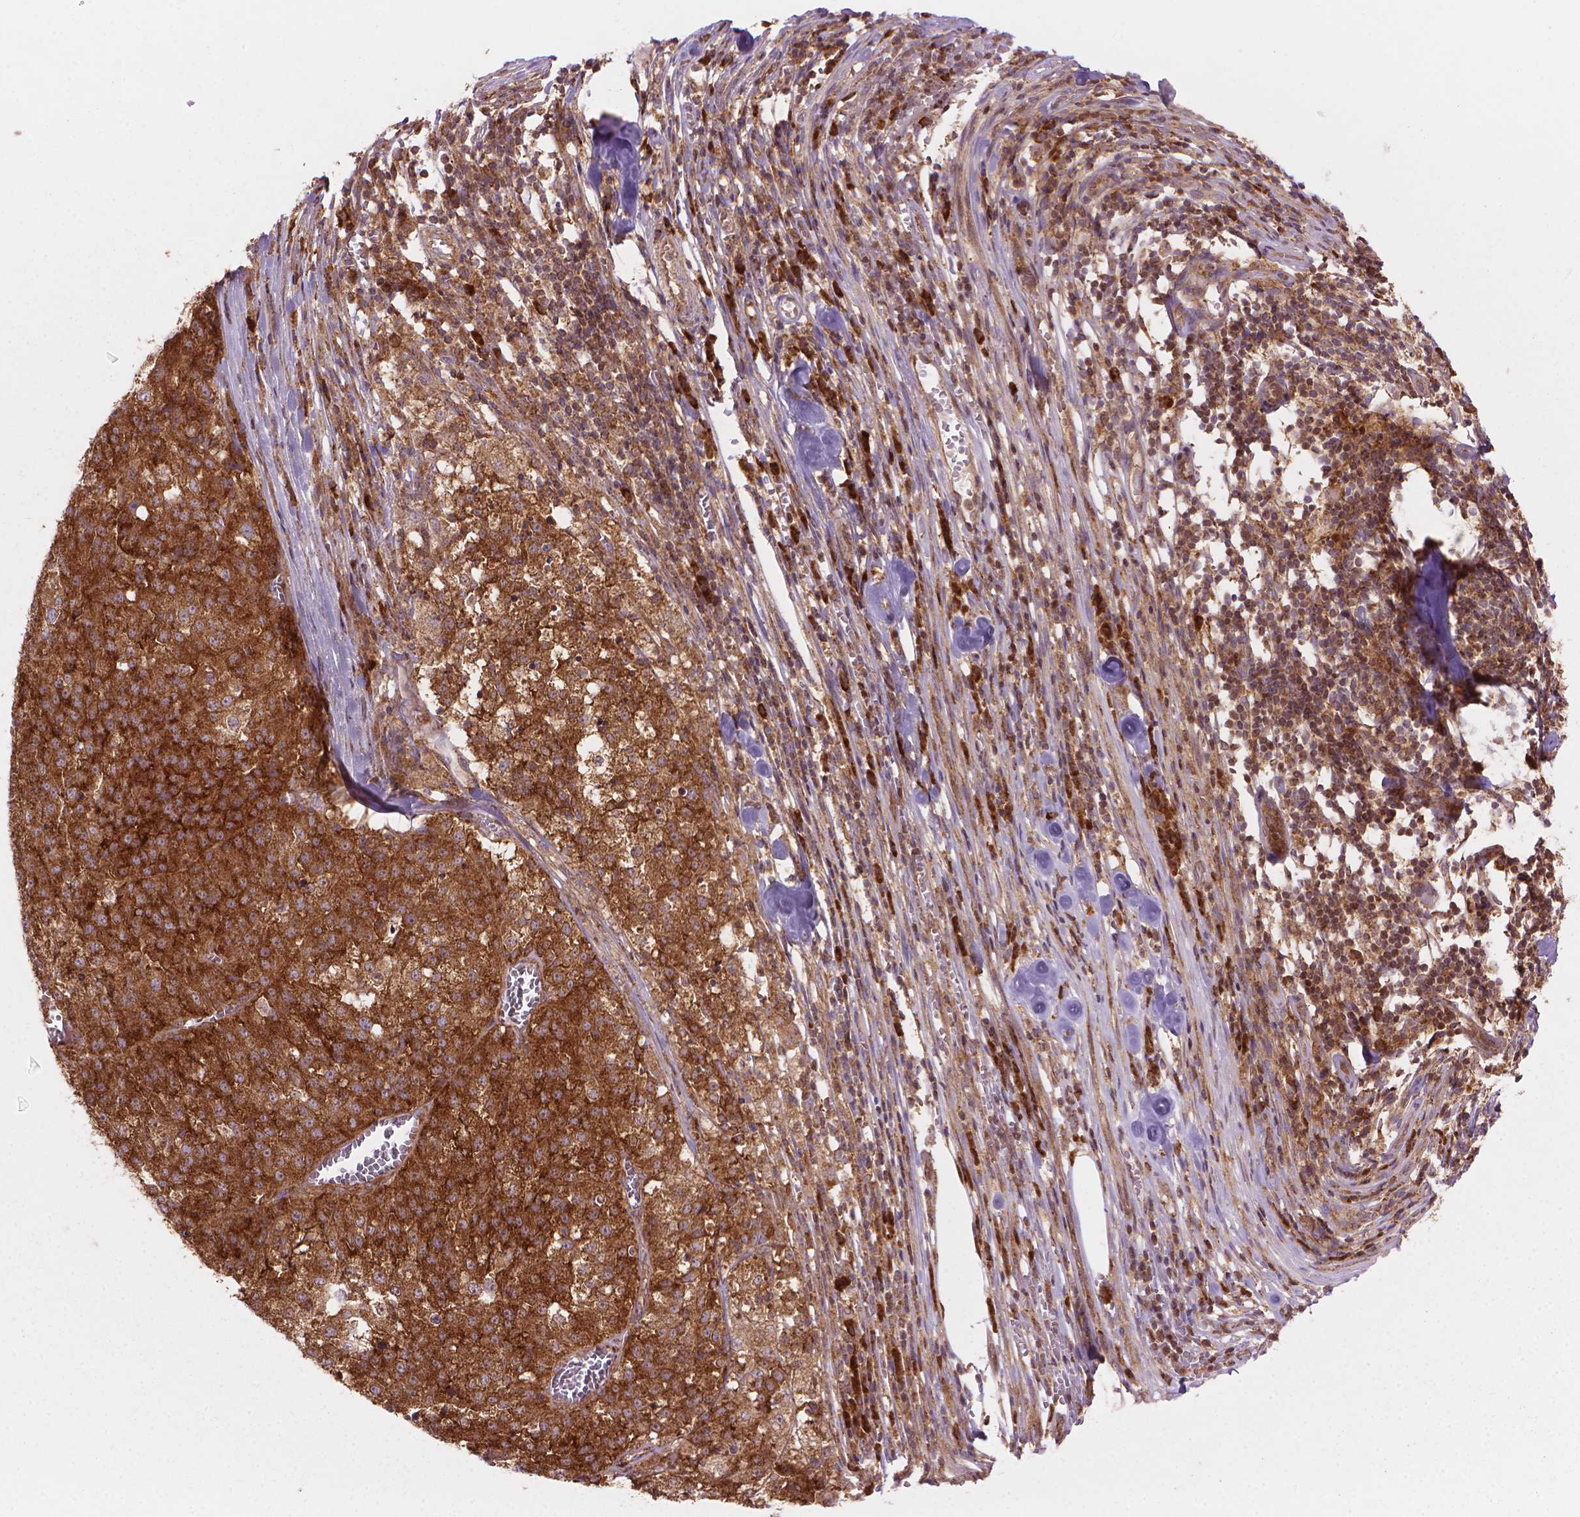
{"staining": {"intensity": "moderate", "quantity": ">75%", "location": "cytoplasmic/membranous"}, "tissue": "melanoma", "cell_type": "Tumor cells", "image_type": "cancer", "snomed": [{"axis": "morphology", "description": "Malignant melanoma, Metastatic site"}, {"axis": "topography", "description": "Lymph node"}], "caption": "Malignant melanoma (metastatic site) stained with DAB IHC shows medium levels of moderate cytoplasmic/membranous positivity in about >75% of tumor cells.", "gene": "VARS2", "patient": {"sex": "female", "age": 64}}